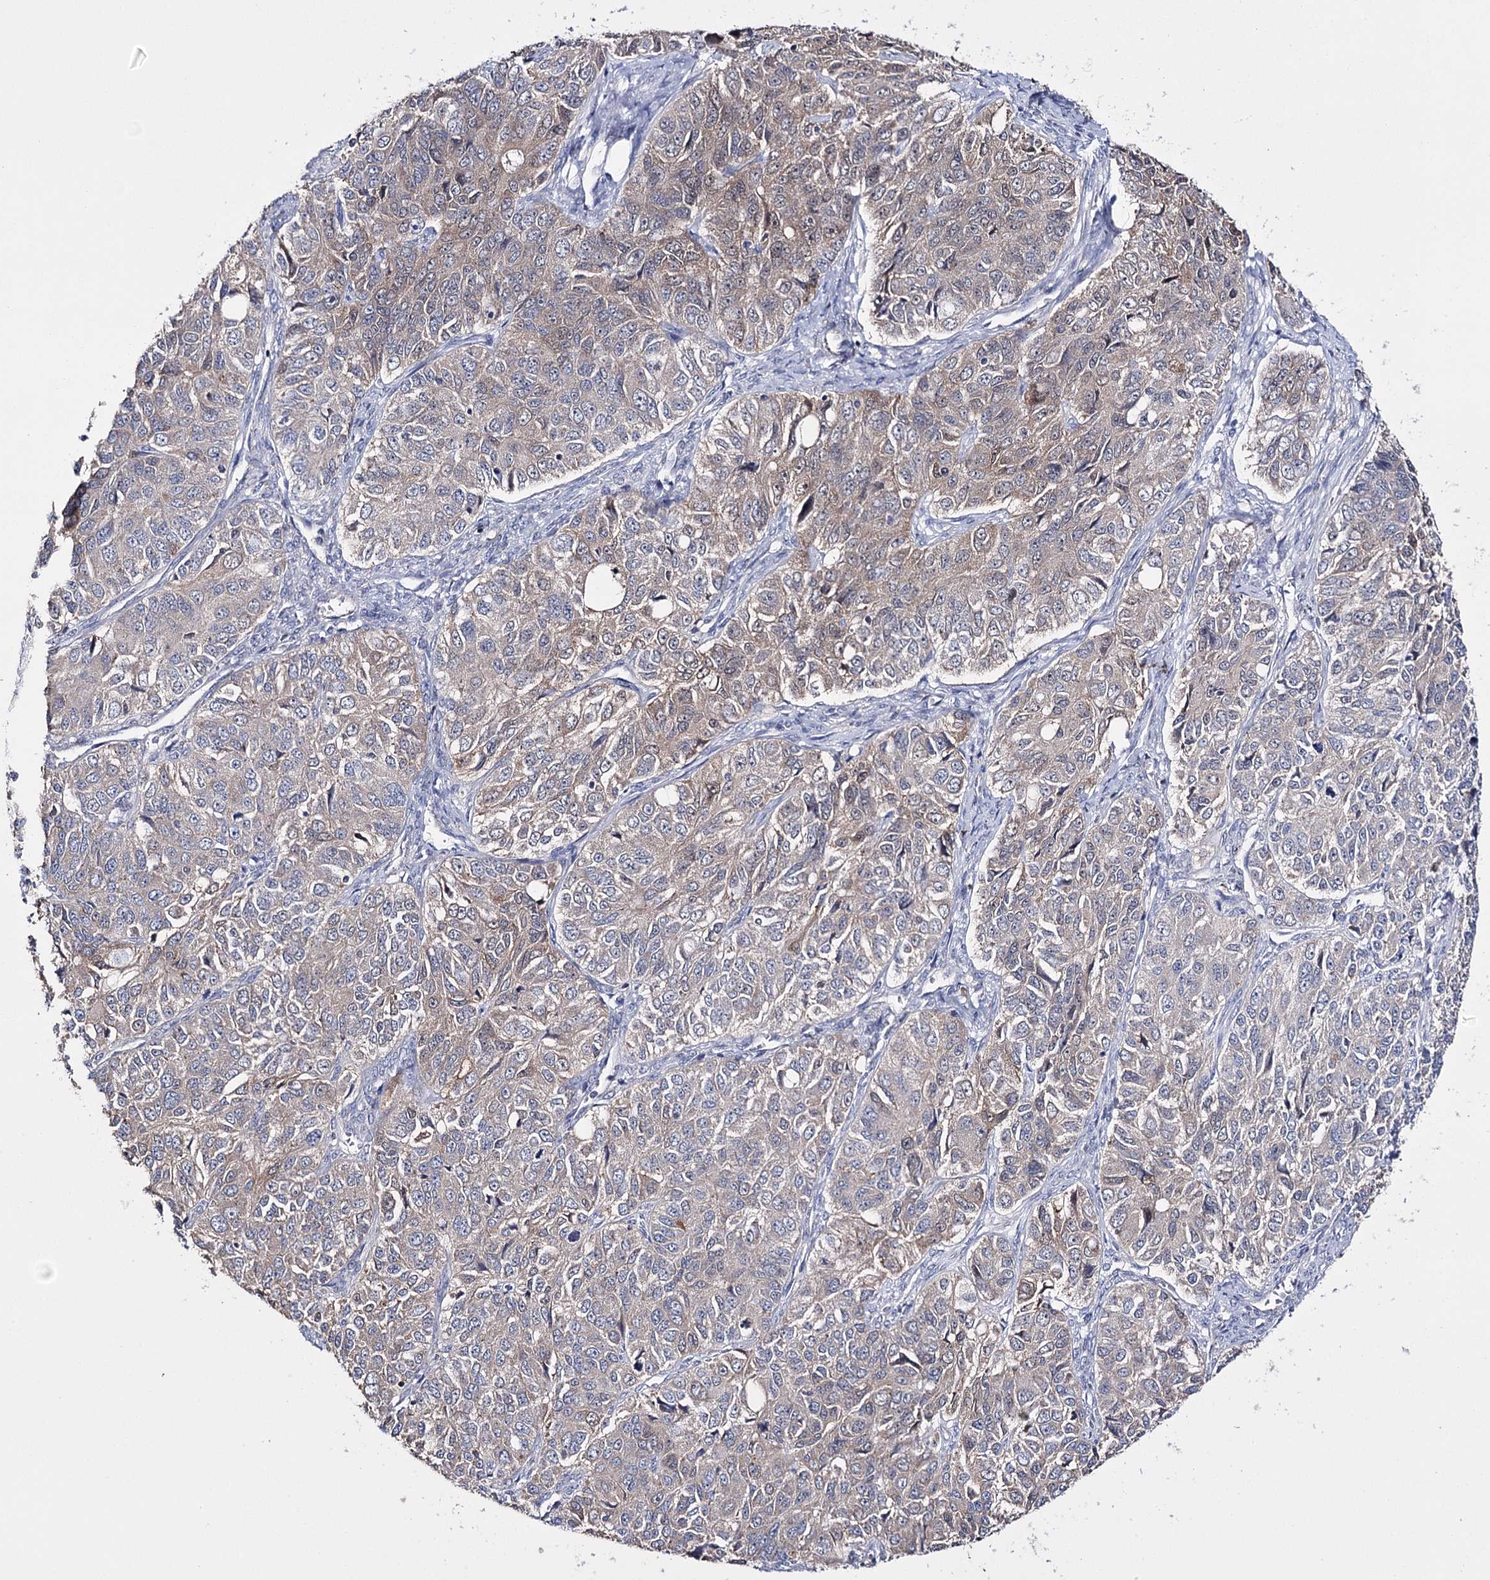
{"staining": {"intensity": "weak", "quantity": ">75%", "location": "cytoplasmic/membranous"}, "tissue": "ovarian cancer", "cell_type": "Tumor cells", "image_type": "cancer", "snomed": [{"axis": "morphology", "description": "Carcinoma, endometroid"}, {"axis": "topography", "description": "Ovary"}], "caption": "Endometroid carcinoma (ovarian) was stained to show a protein in brown. There is low levels of weak cytoplasmic/membranous staining in about >75% of tumor cells.", "gene": "PTER", "patient": {"sex": "female", "age": 51}}